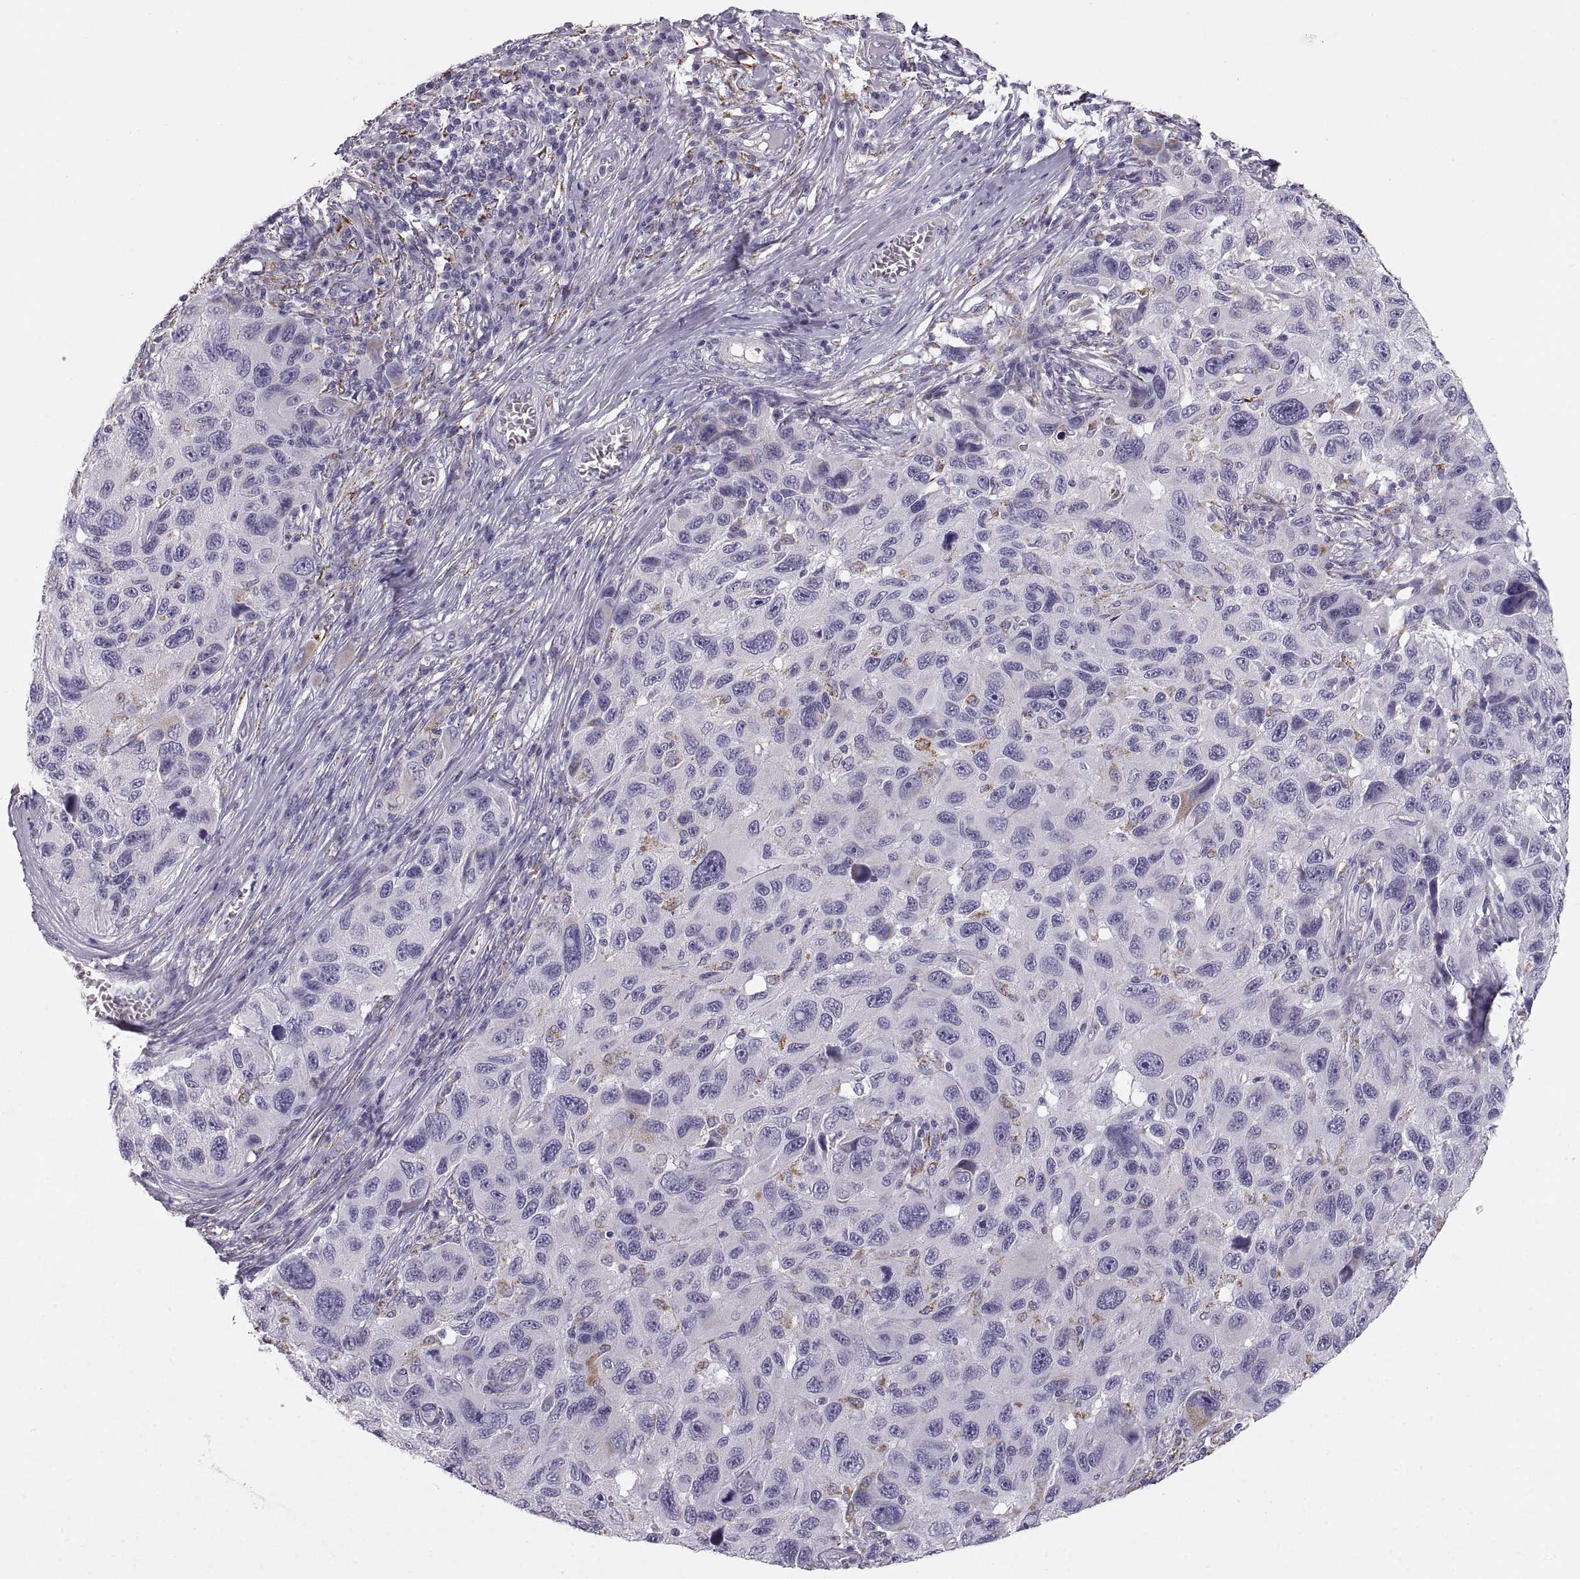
{"staining": {"intensity": "negative", "quantity": "none", "location": "none"}, "tissue": "melanoma", "cell_type": "Tumor cells", "image_type": "cancer", "snomed": [{"axis": "morphology", "description": "Malignant melanoma, NOS"}, {"axis": "topography", "description": "Skin"}], "caption": "Immunohistochemical staining of human malignant melanoma shows no significant positivity in tumor cells.", "gene": "COL9A3", "patient": {"sex": "male", "age": 53}}